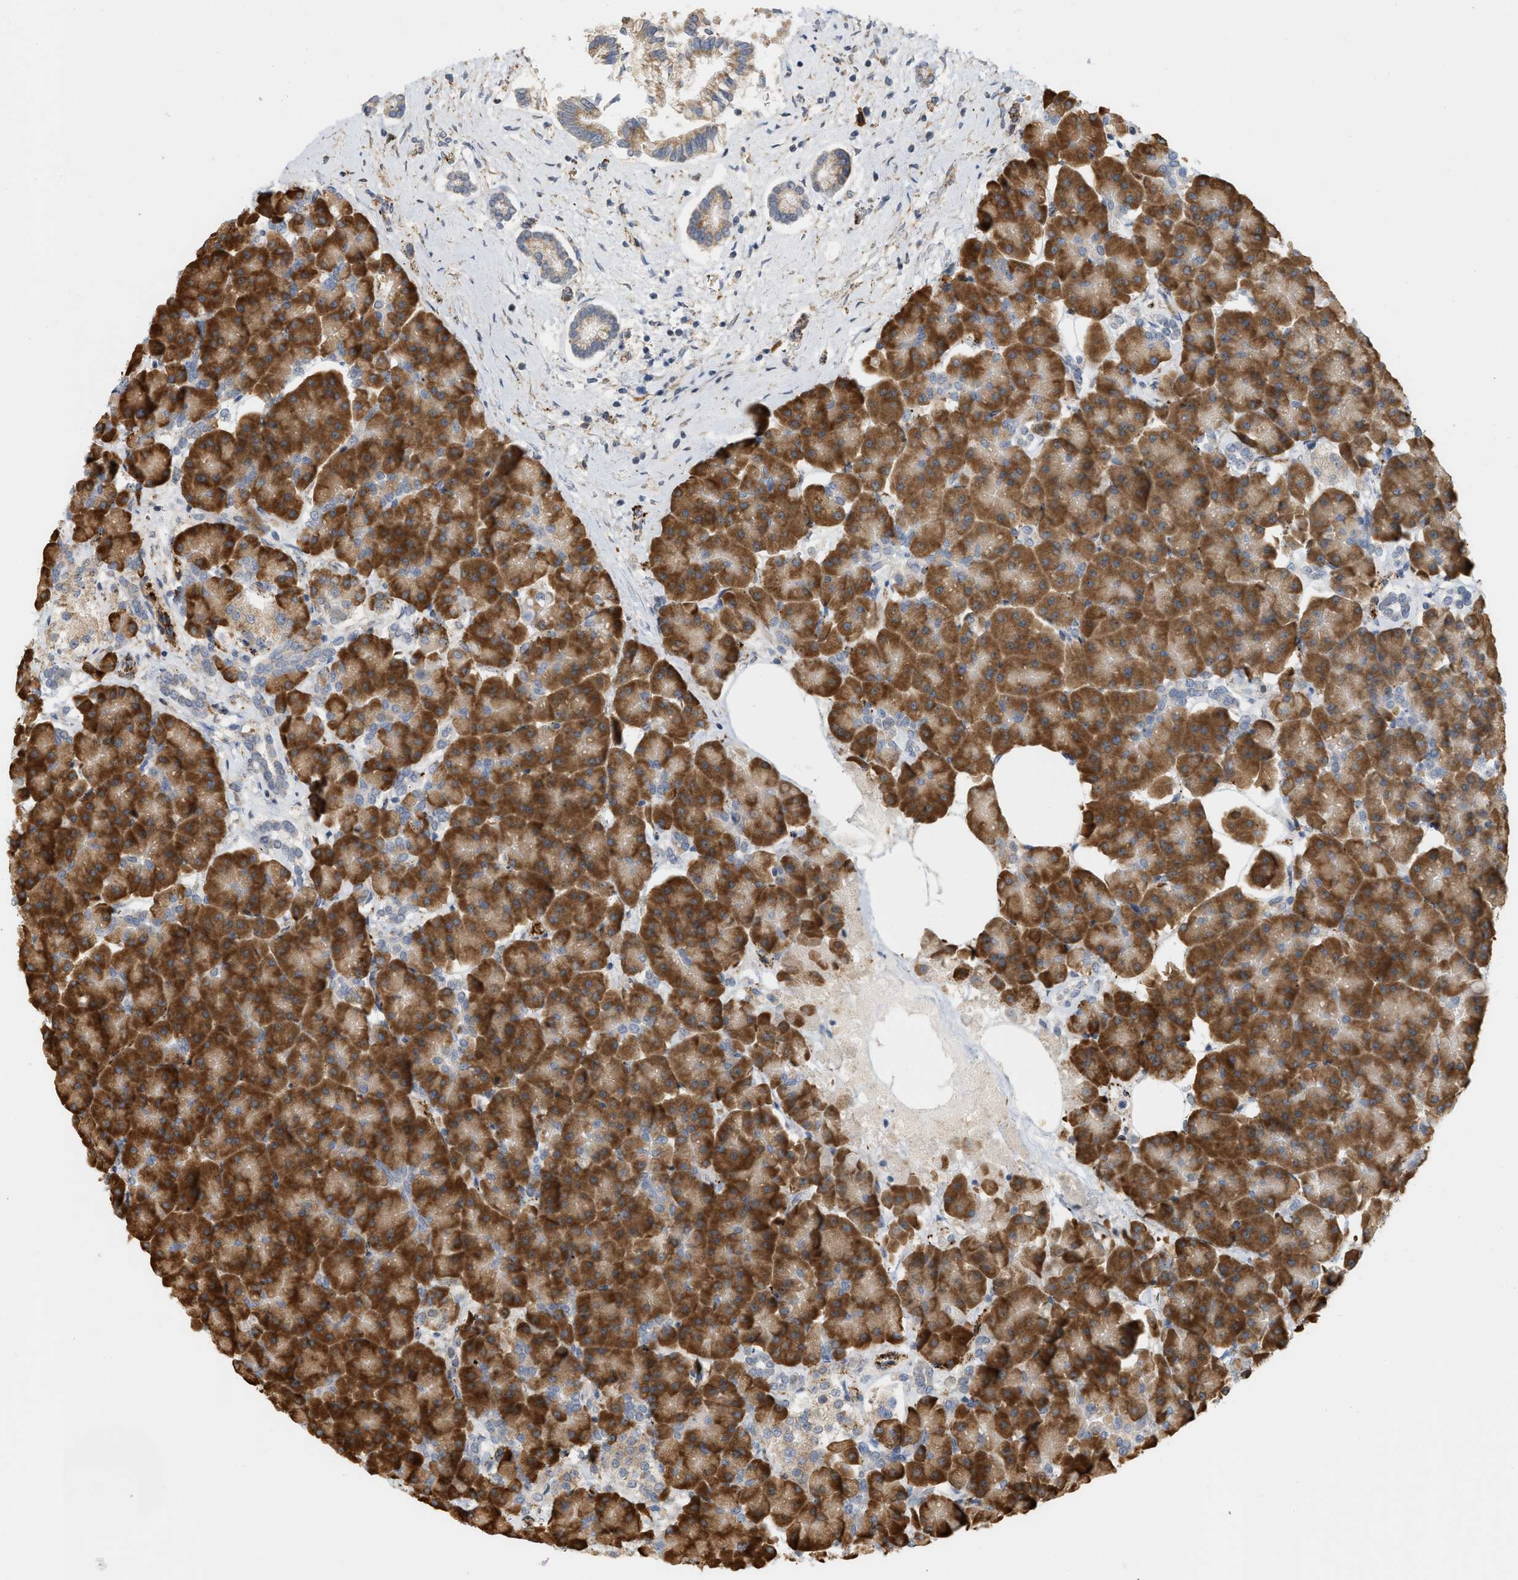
{"staining": {"intensity": "strong", "quantity": ">75%", "location": "cytoplasmic/membranous"}, "tissue": "pancreas", "cell_type": "Exocrine glandular cells", "image_type": "normal", "snomed": [{"axis": "morphology", "description": "Normal tissue, NOS"}, {"axis": "topography", "description": "Pancreas"}], "caption": "Brown immunohistochemical staining in benign human pancreas demonstrates strong cytoplasmic/membranous expression in approximately >75% of exocrine glandular cells. The staining was performed using DAB to visualize the protein expression in brown, while the nuclei were stained in blue with hematoxylin (Magnification: 20x).", "gene": "SVOP", "patient": {"sex": "female", "age": 70}}